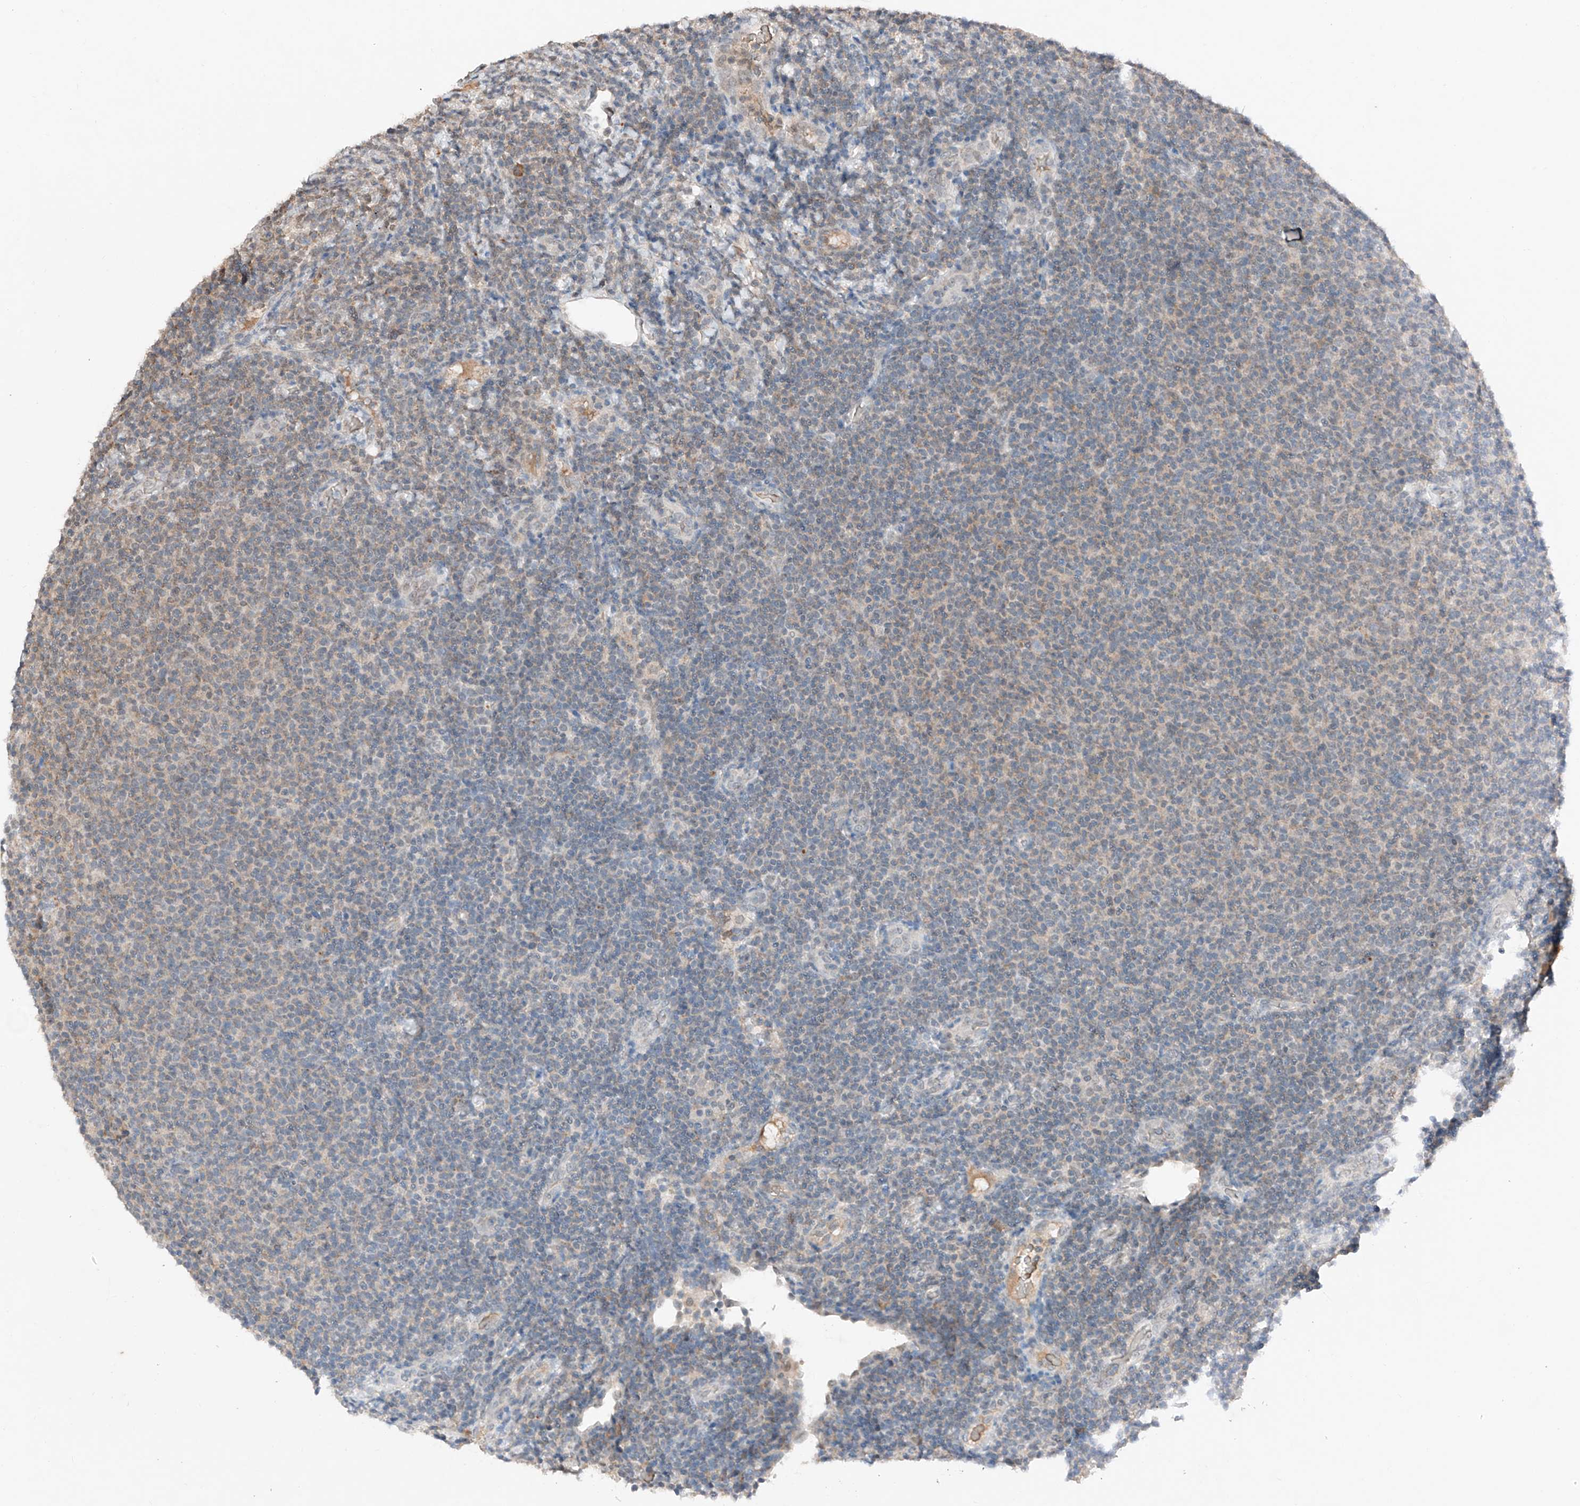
{"staining": {"intensity": "negative", "quantity": "none", "location": "none"}, "tissue": "lymphoma", "cell_type": "Tumor cells", "image_type": "cancer", "snomed": [{"axis": "morphology", "description": "Malignant lymphoma, non-Hodgkin's type, Low grade"}, {"axis": "topography", "description": "Lymph node"}], "caption": "IHC photomicrograph of neoplastic tissue: human lymphoma stained with DAB (3,3'-diaminobenzidine) displays no significant protein staining in tumor cells.", "gene": "TBX4", "patient": {"sex": "male", "age": 66}}